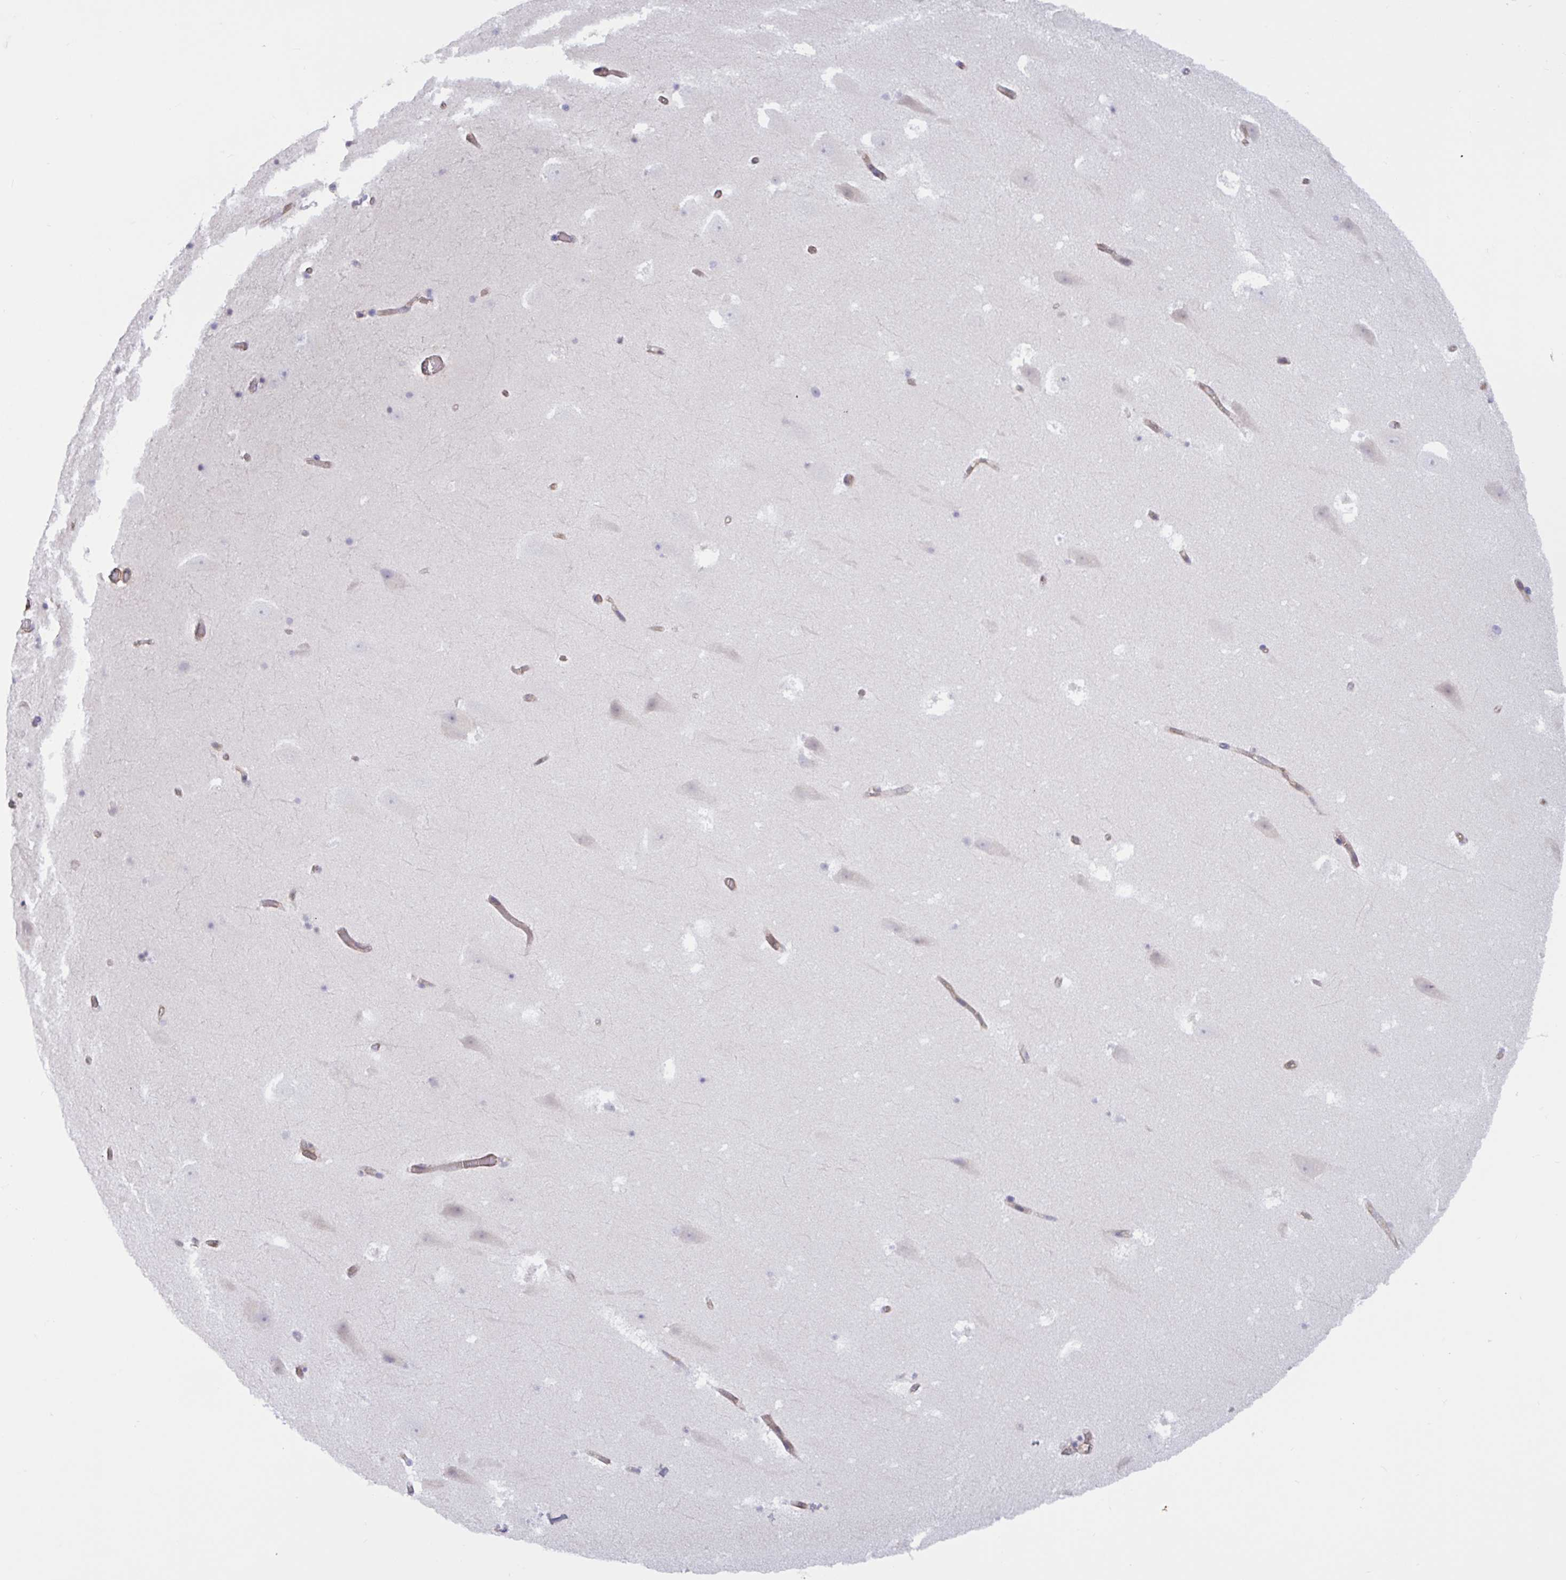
{"staining": {"intensity": "negative", "quantity": "none", "location": "none"}, "tissue": "hippocampus", "cell_type": "Glial cells", "image_type": "normal", "snomed": [{"axis": "morphology", "description": "Normal tissue, NOS"}, {"axis": "topography", "description": "Hippocampus"}], "caption": "Immunohistochemistry (IHC) histopathology image of unremarkable hippocampus stained for a protein (brown), which shows no staining in glial cells. Nuclei are stained in blue.", "gene": "SHISA7", "patient": {"sex": "female", "age": 42}}